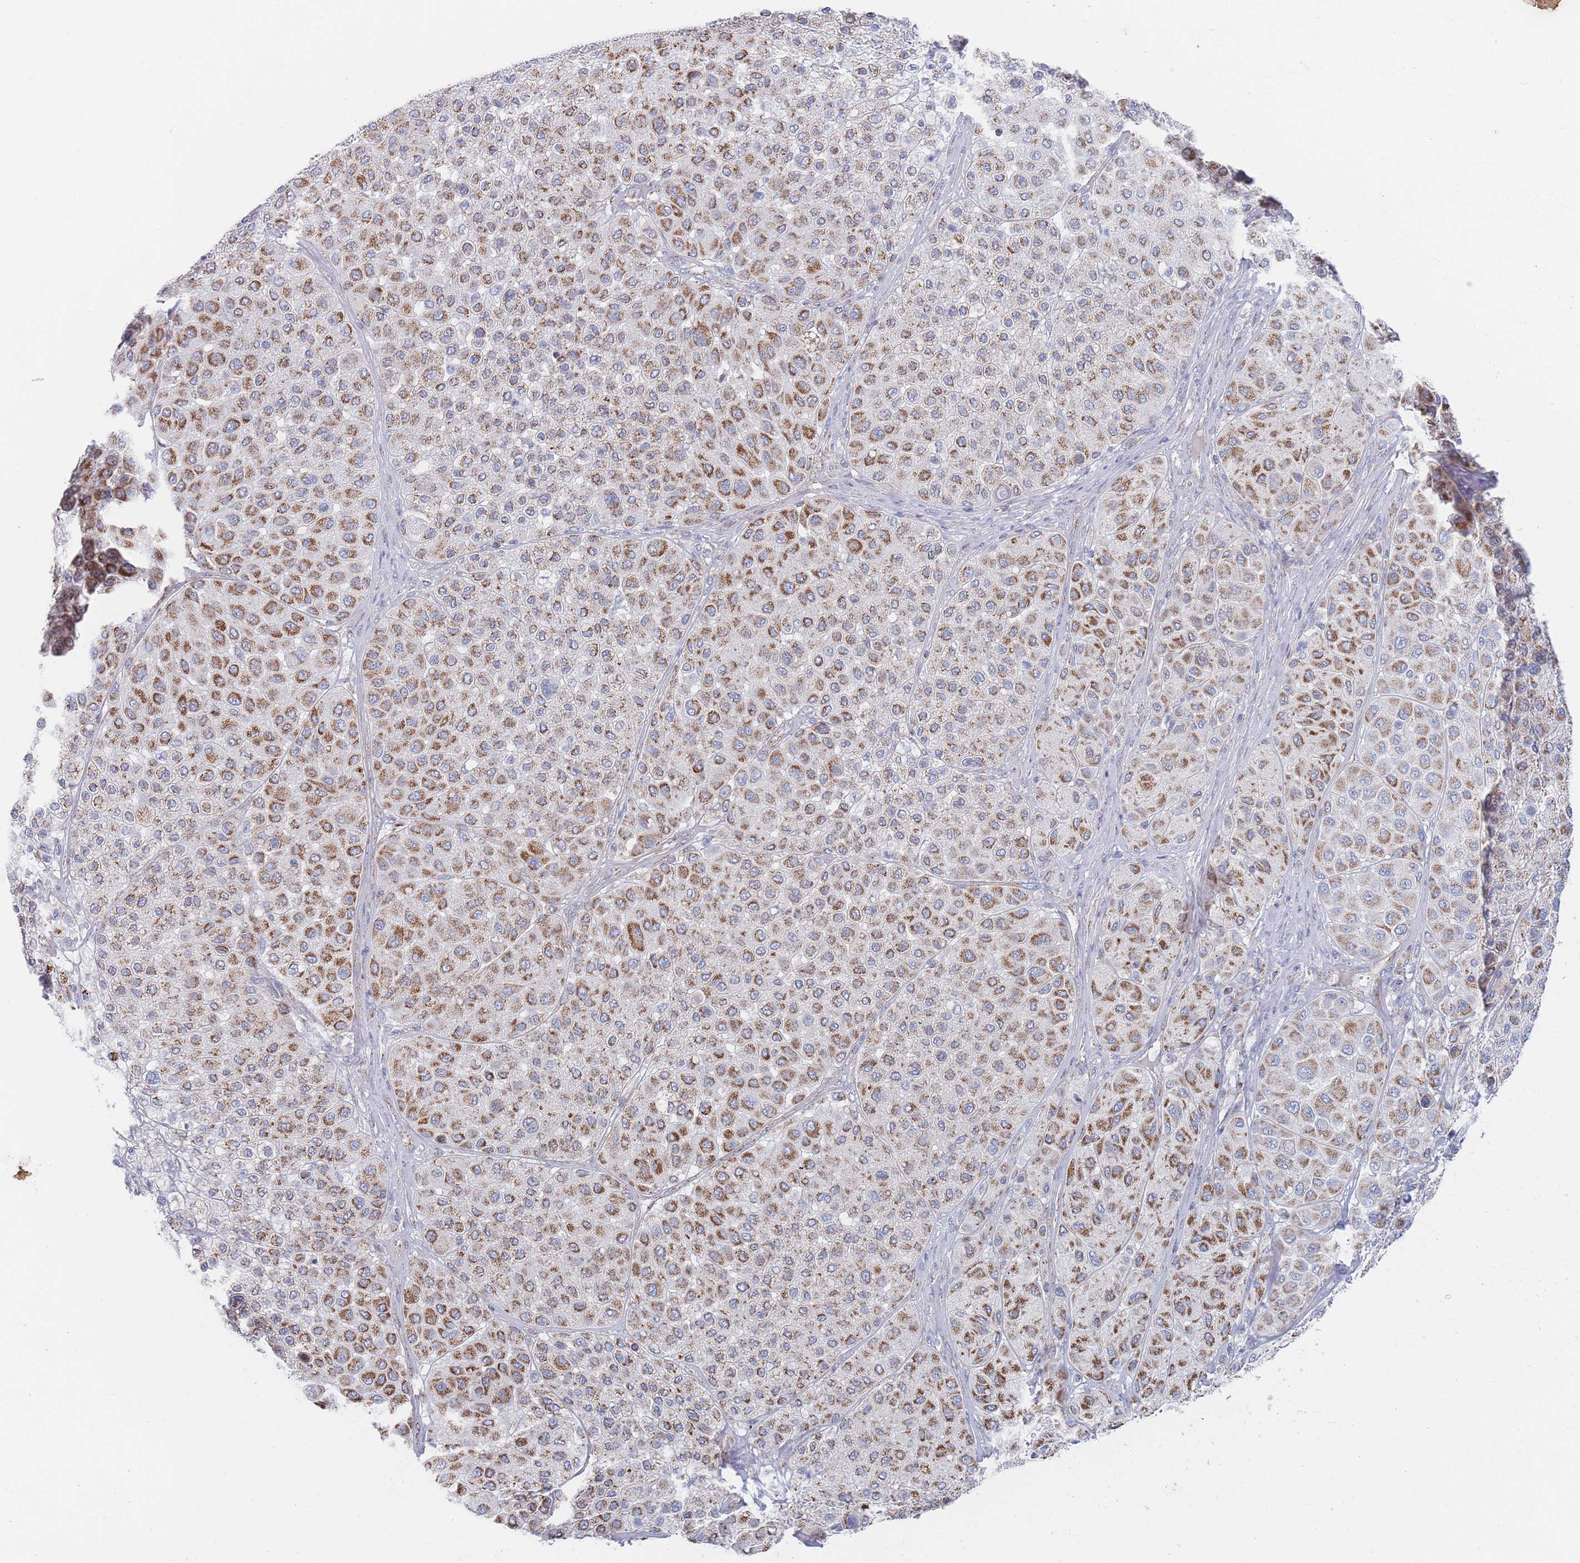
{"staining": {"intensity": "moderate", "quantity": ">75%", "location": "cytoplasmic/membranous"}, "tissue": "melanoma", "cell_type": "Tumor cells", "image_type": "cancer", "snomed": [{"axis": "morphology", "description": "Malignant melanoma, Metastatic site"}, {"axis": "topography", "description": "Smooth muscle"}], "caption": "High-power microscopy captured an IHC image of malignant melanoma (metastatic site), revealing moderate cytoplasmic/membranous expression in about >75% of tumor cells.", "gene": "IKZF4", "patient": {"sex": "male", "age": 41}}